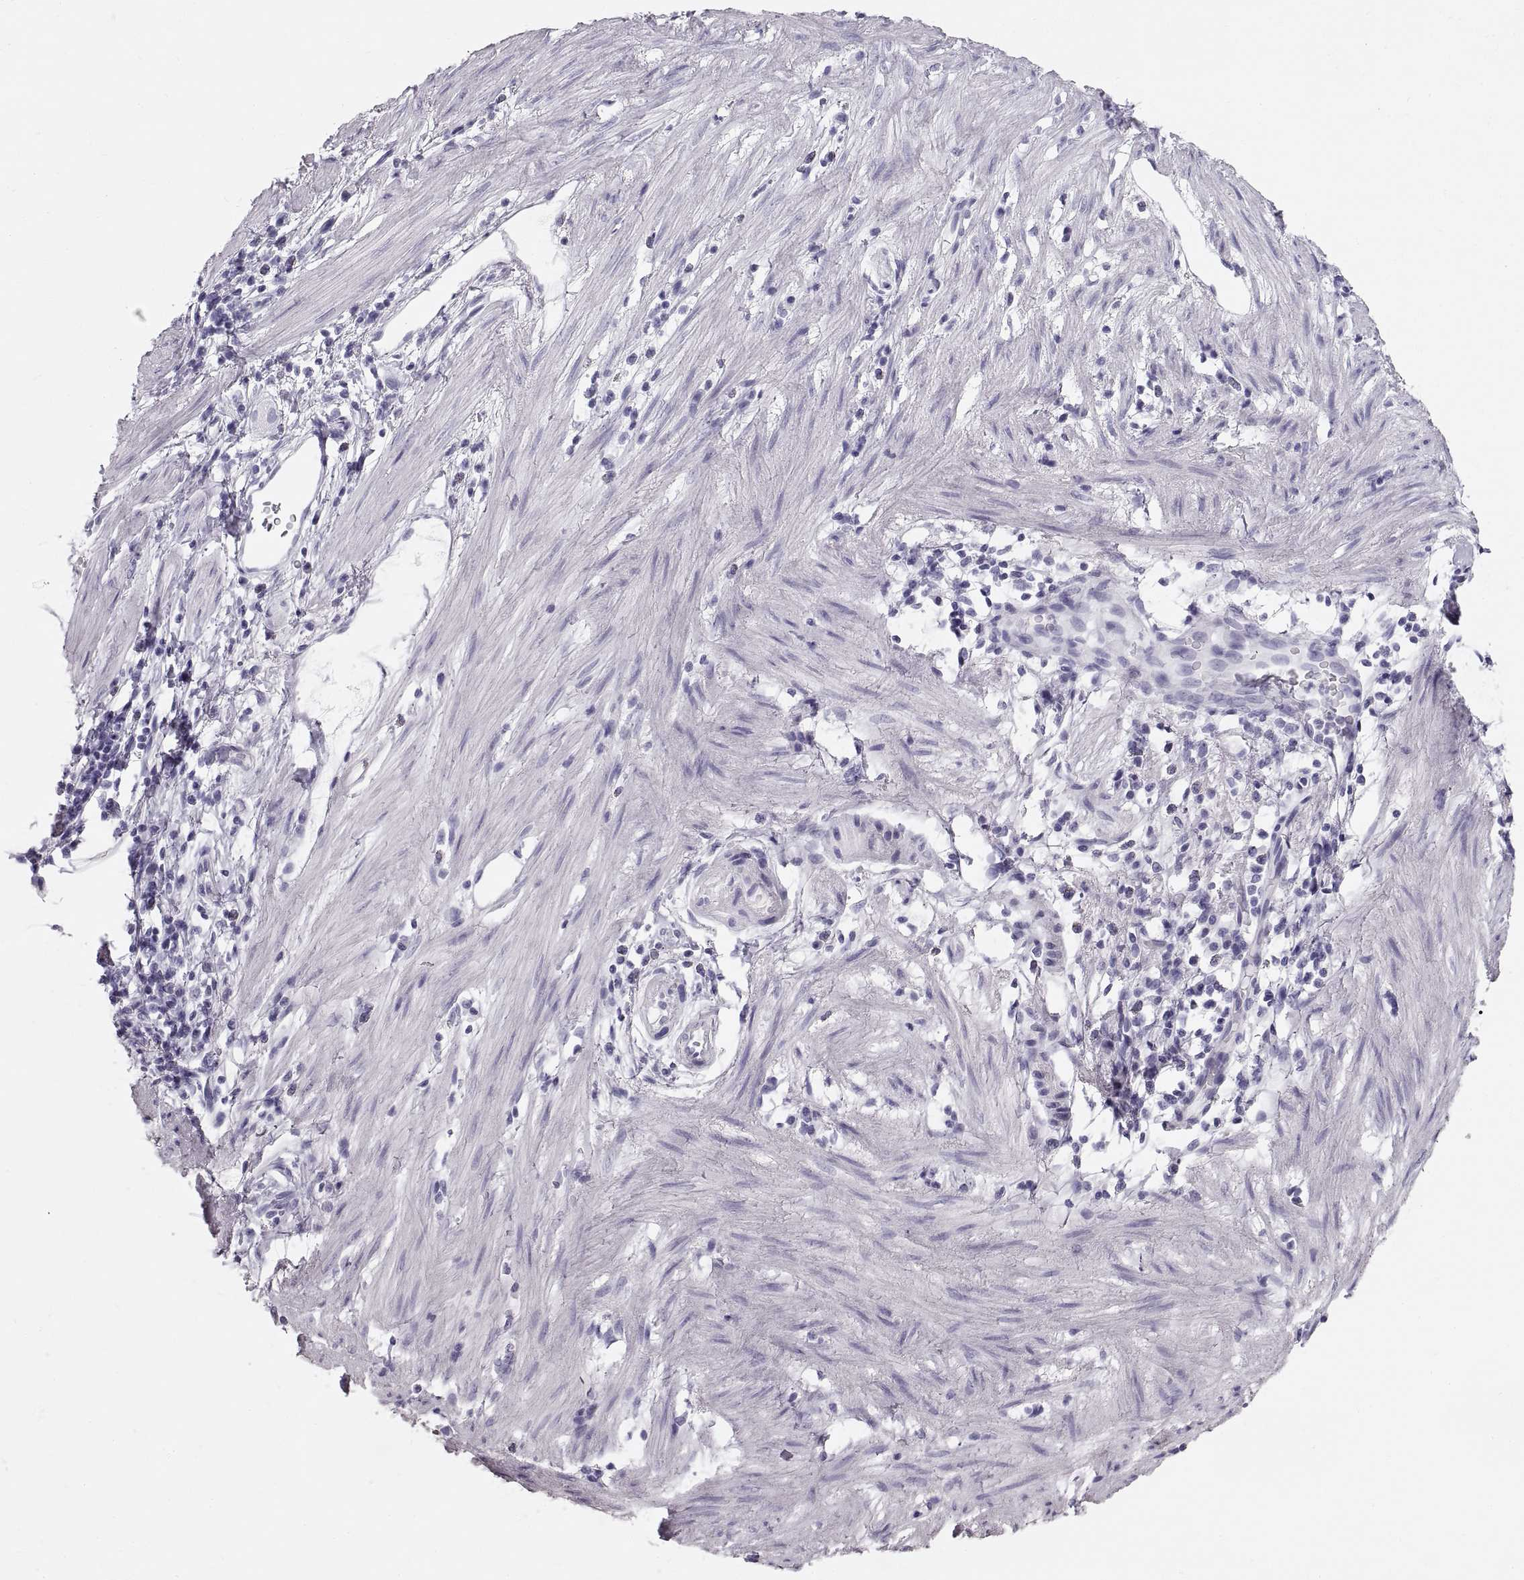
{"staining": {"intensity": "negative", "quantity": "none", "location": "none"}, "tissue": "stomach cancer", "cell_type": "Tumor cells", "image_type": "cancer", "snomed": [{"axis": "morphology", "description": "Adenocarcinoma, NOS"}, {"axis": "topography", "description": "Stomach"}], "caption": "Tumor cells show no significant expression in stomach cancer (adenocarcinoma).", "gene": "CRYAA", "patient": {"sex": "male", "age": 58}}